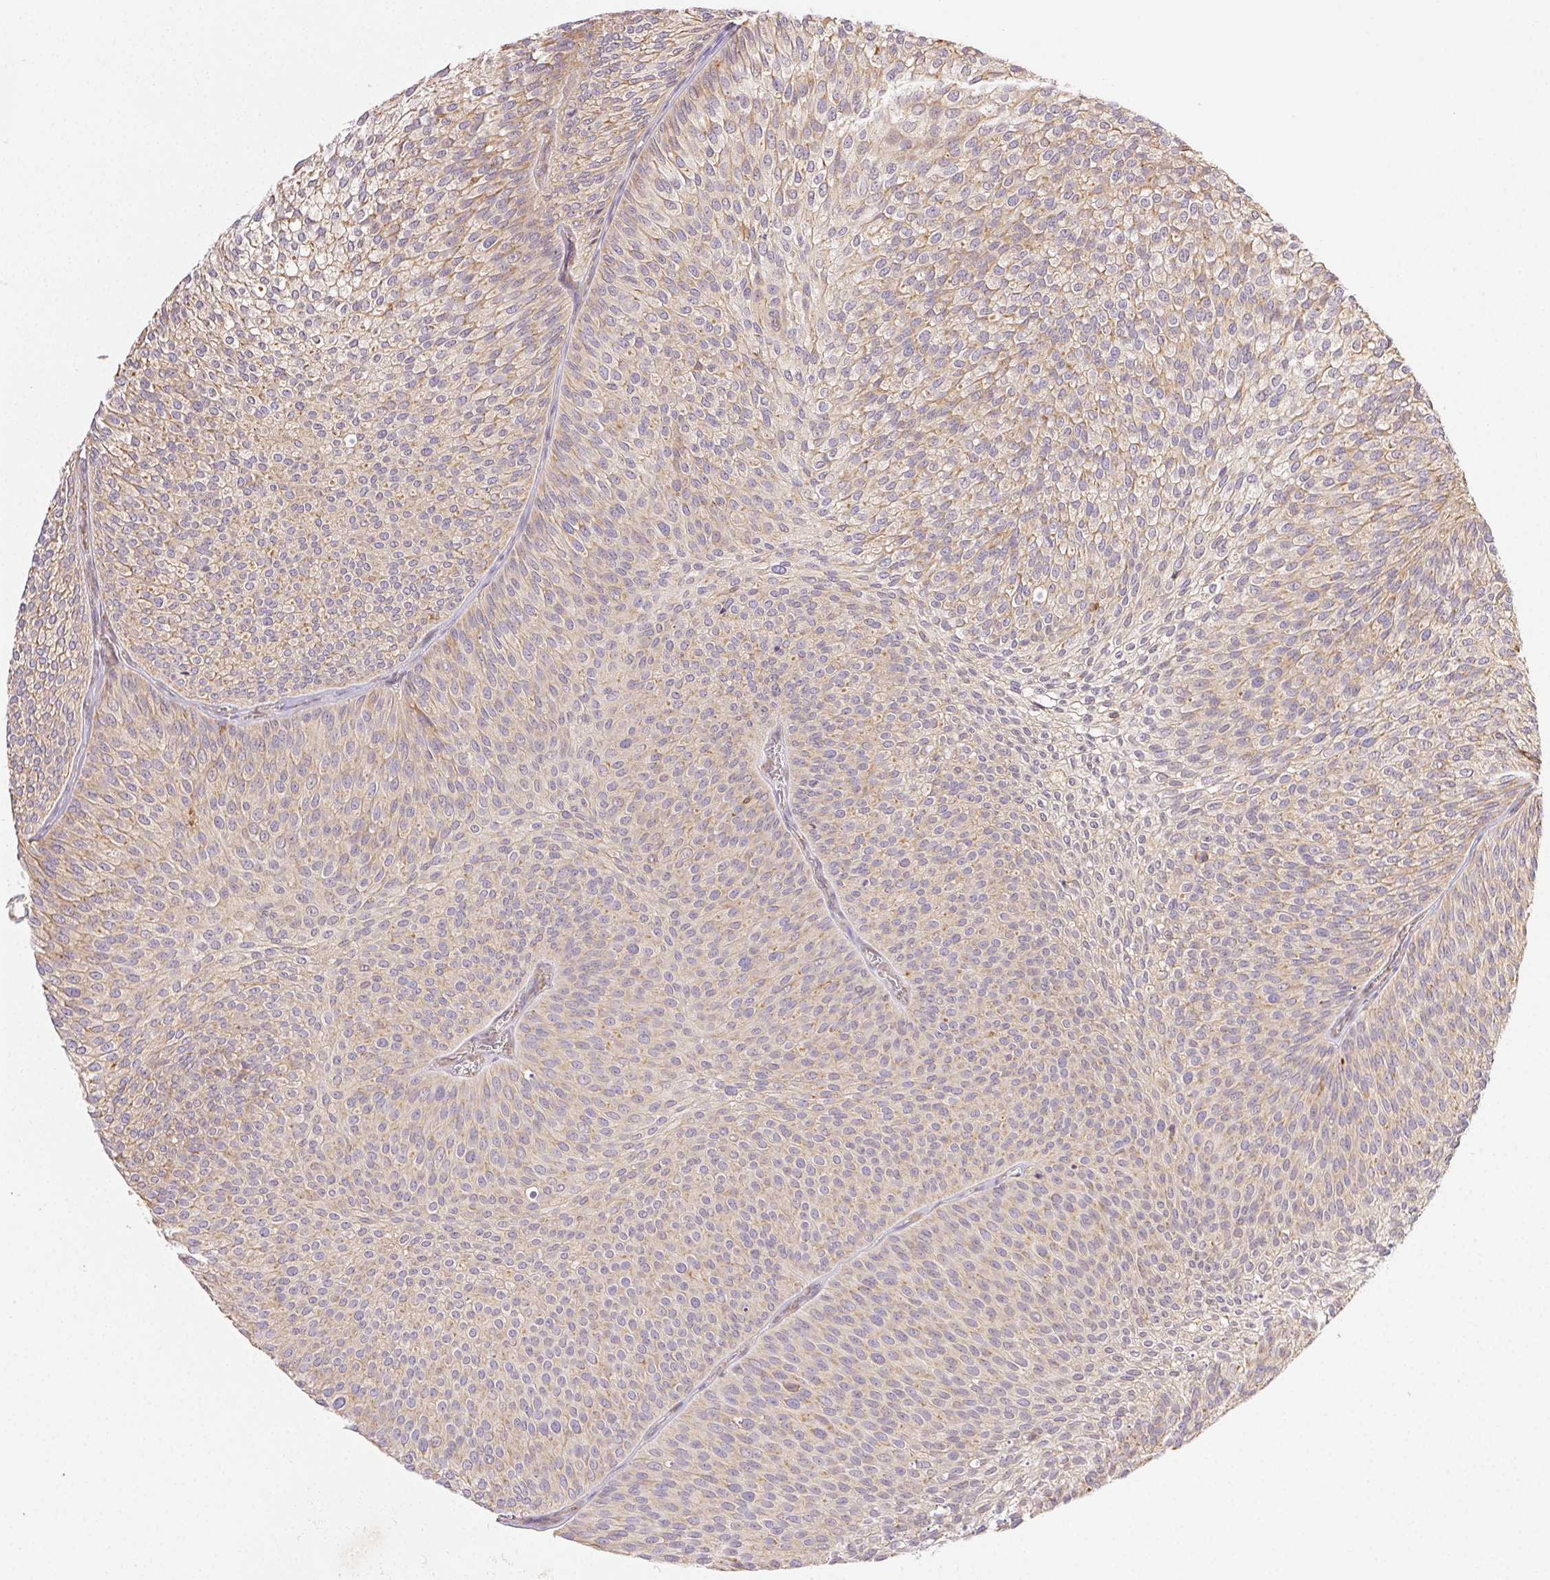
{"staining": {"intensity": "weak", "quantity": "<25%", "location": "cytoplasmic/membranous"}, "tissue": "urothelial cancer", "cell_type": "Tumor cells", "image_type": "cancer", "snomed": [{"axis": "morphology", "description": "Urothelial carcinoma, Low grade"}, {"axis": "topography", "description": "Urinary bladder"}], "caption": "Immunohistochemical staining of urothelial cancer demonstrates no significant staining in tumor cells. (IHC, brightfield microscopy, high magnification).", "gene": "ENTREP1", "patient": {"sex": "male", "age": 91}}